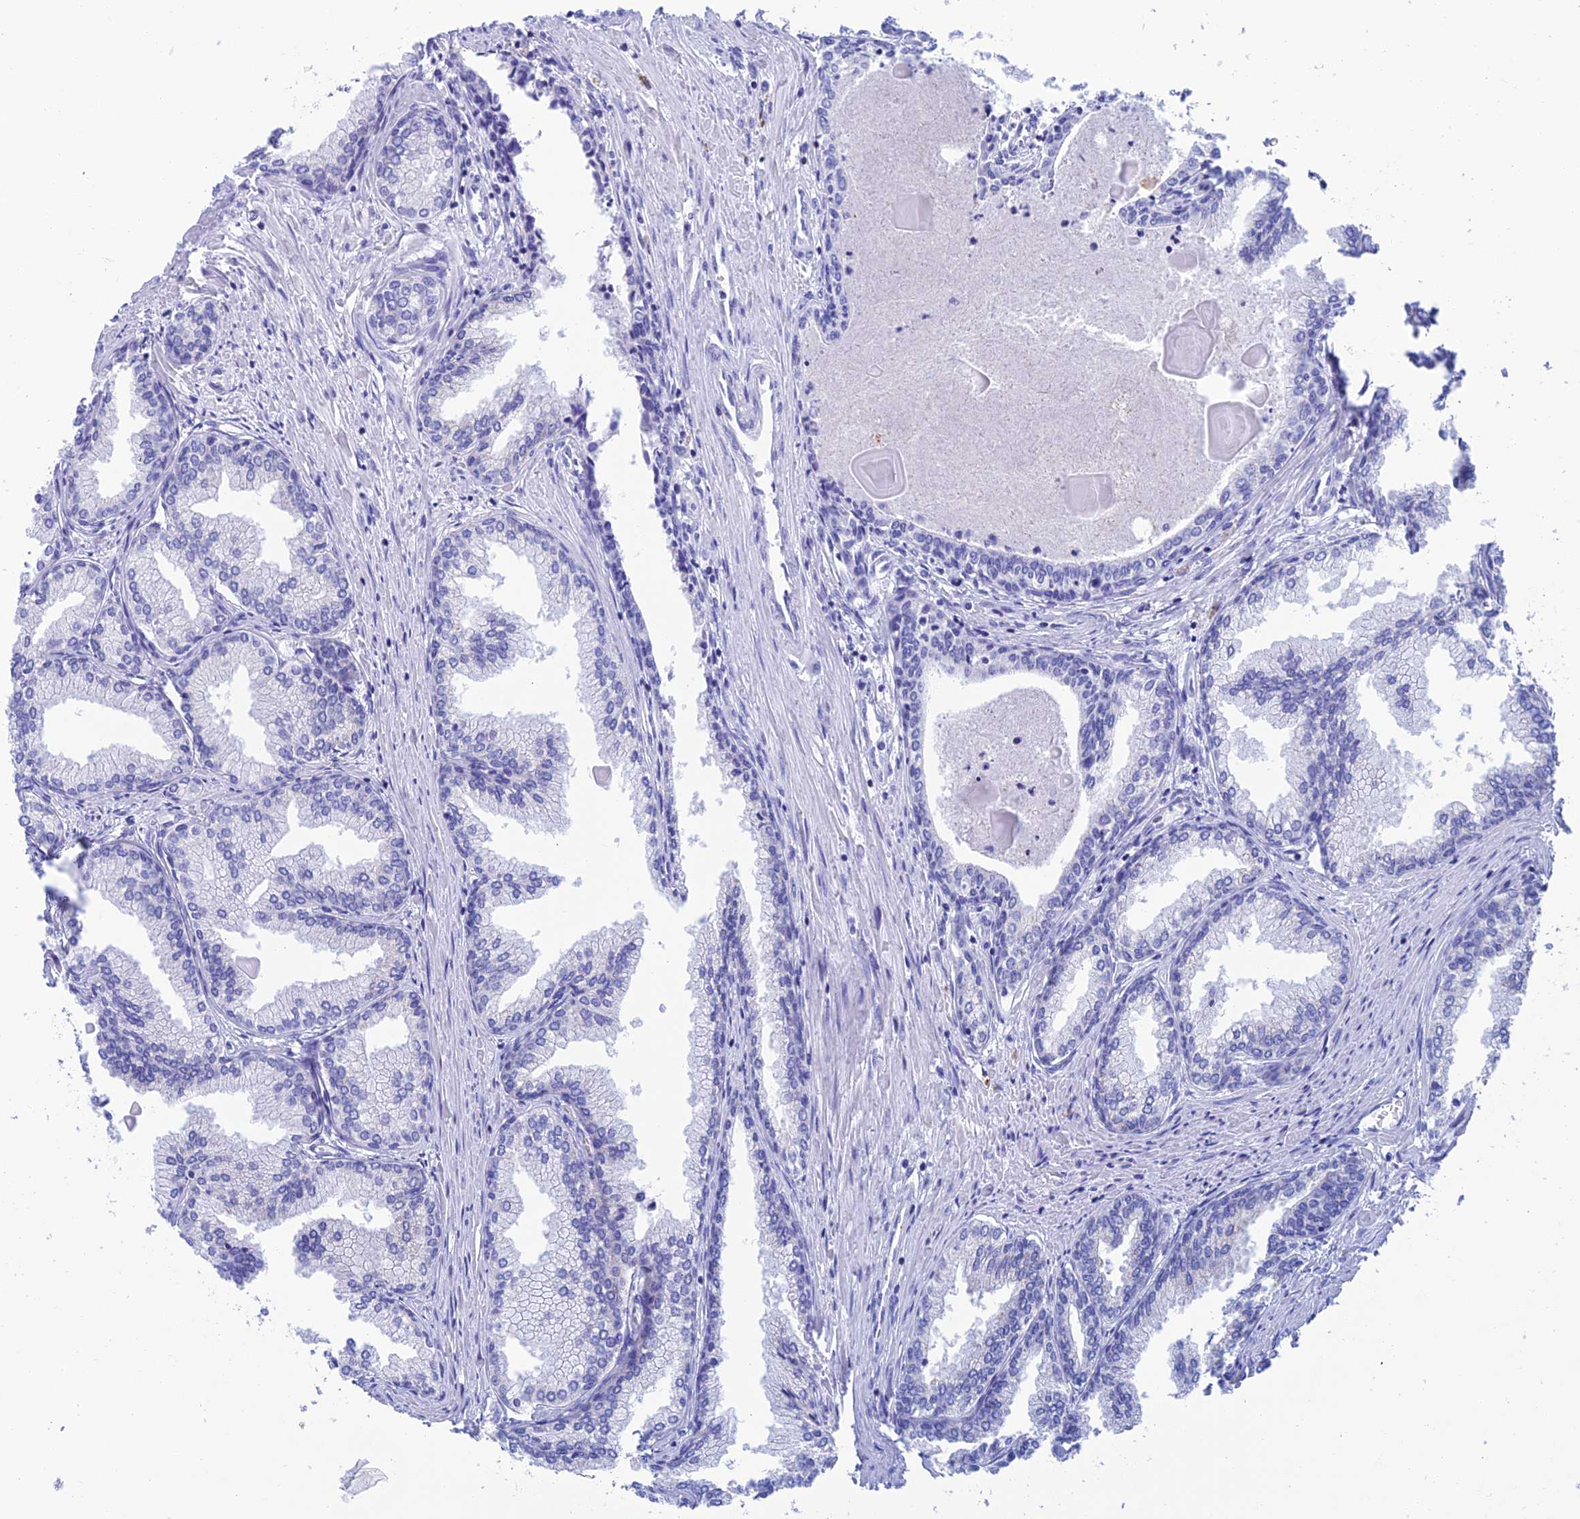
{"staining": {"intensity": "weak", "quantity": "<25%", "location": "cytoplasmic/membranous"}, "tissue": "prostate cancer", "cell_type": "Tumor cells", "image_type": "cancer", "snomed": [{"axis": "morphology", "description": "Adenocarcinoma, High grade"}, {"axis": "topography", "description": "Prostate"}], "caption": "Tumor cells are negative for protein expression in human prostate cancer (adenocarcinoma (high-grade)).", "gene": "NXPE4", "patient": {"sex": "male", "age": 68}}